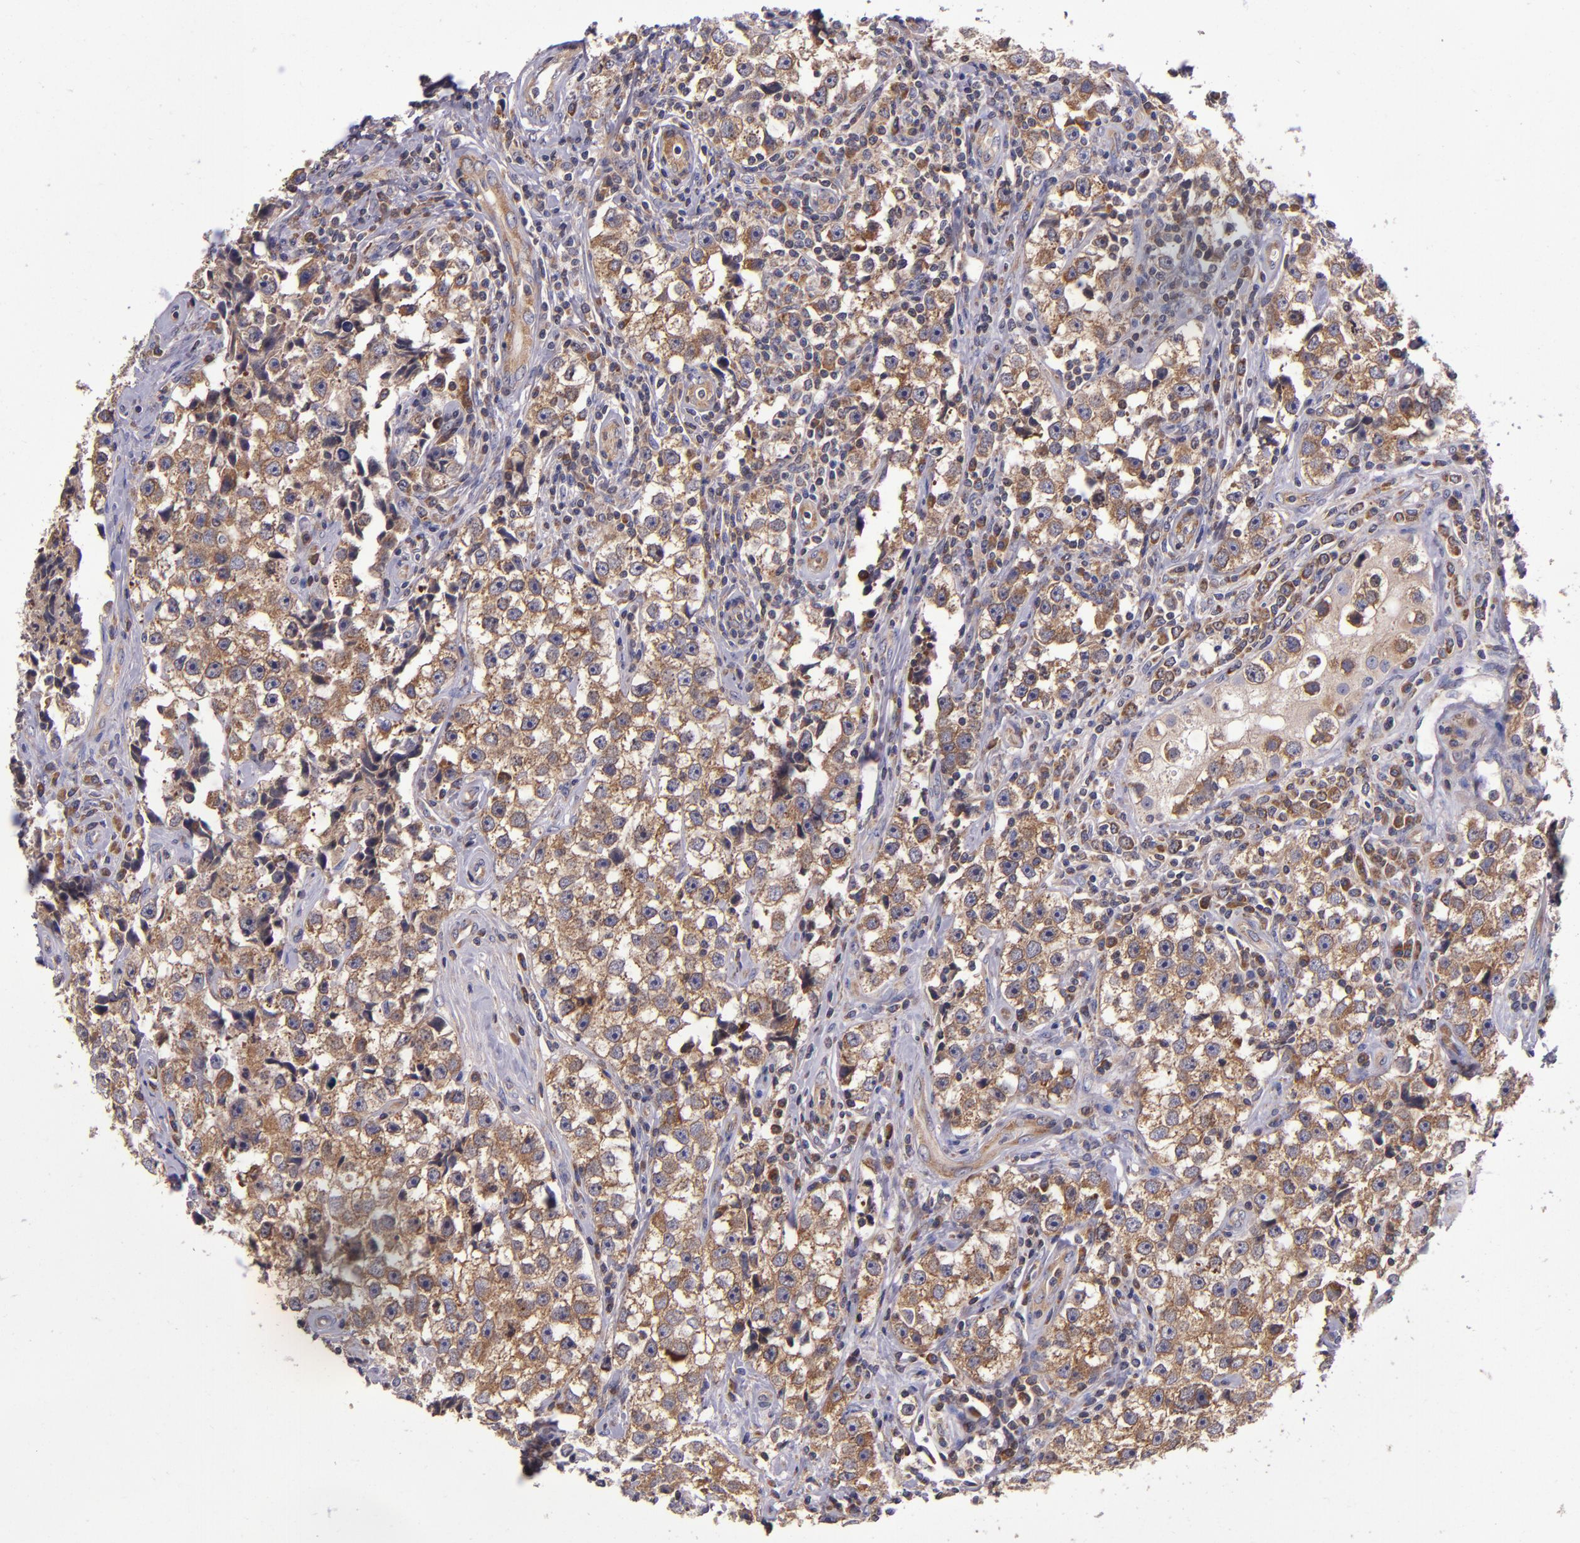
{"staining": {"intensity": "moderate", "quantity": ">75%", "location": "cytoplasmic/membranous"}, "tissue": "testis cancer", "cell_type": "Tumor cells", "image_type": "cancer", "snomed": [{"axis": "morphology", "description": "Seminoma, NOS"}, {"axis": "topography", "description": "Testis"}], "caption": "This micrograph reveals immunohistochemistry staining of human testis cancer, with medium moderate cytoplasmic/membranous expression in about >75% of tumor cells.", "gene": "EIF4ENIF1", "patient": {"sex": "male", "age": 32}}